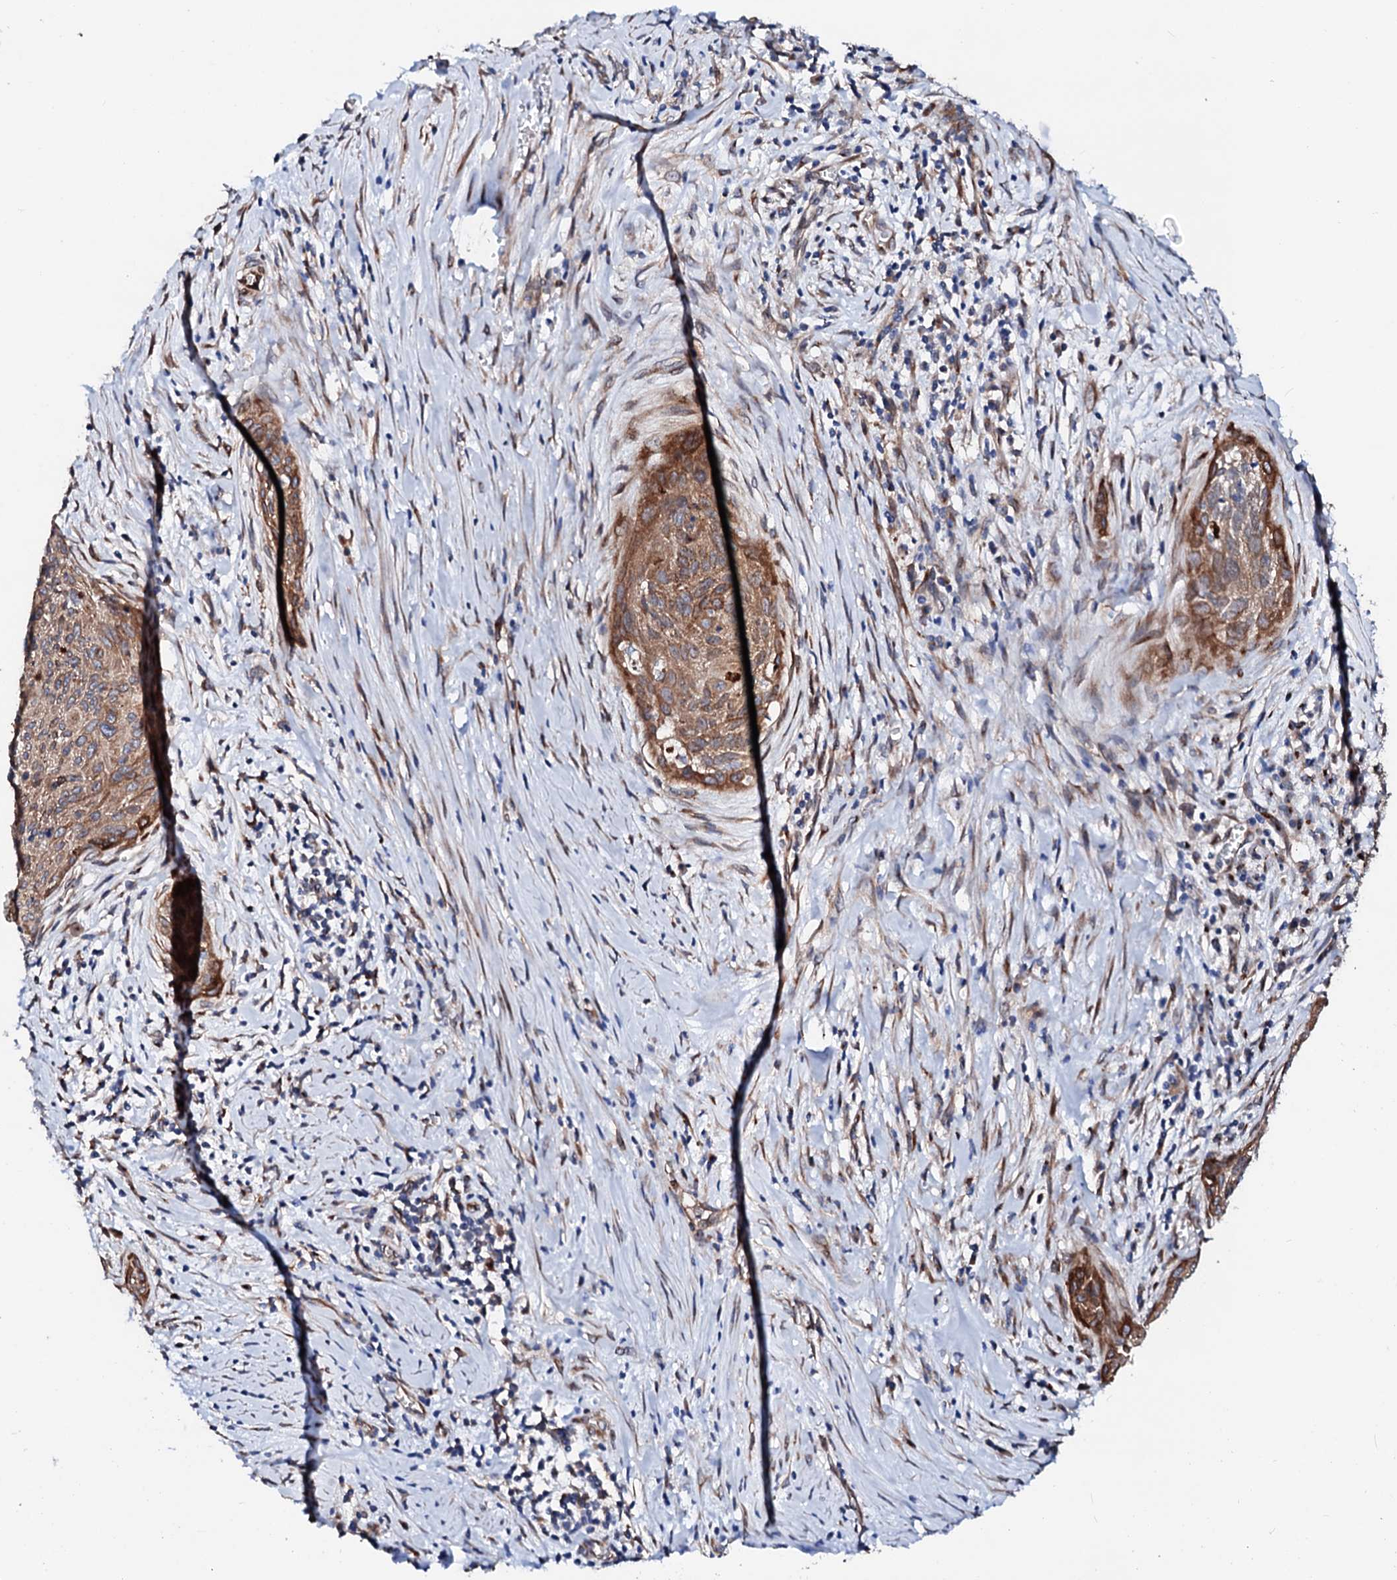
{"staining": {"intensity": "moderate", "quantity": ">75%", "location": "cytoplasmic/membranous"}, "tissue": "cervical cancer", "cell_type": "Tumor cells", "image_type": "cancer", "snomed": [{"axis": "morphology", "description": "Squamous cell carcinoma, NOS"}, {"axis": "topography", "description": "Cervix"}], "caption": "This histopathology image shows immunohistochemistry staining of human cervical cancer (squamous cell carcinoma), with medium moderate cytoplasmic/membranous expression in approximately >75% of tumor cells.", "gene": "TMCO3", "patient": {"sex": "female", "age": 55}}